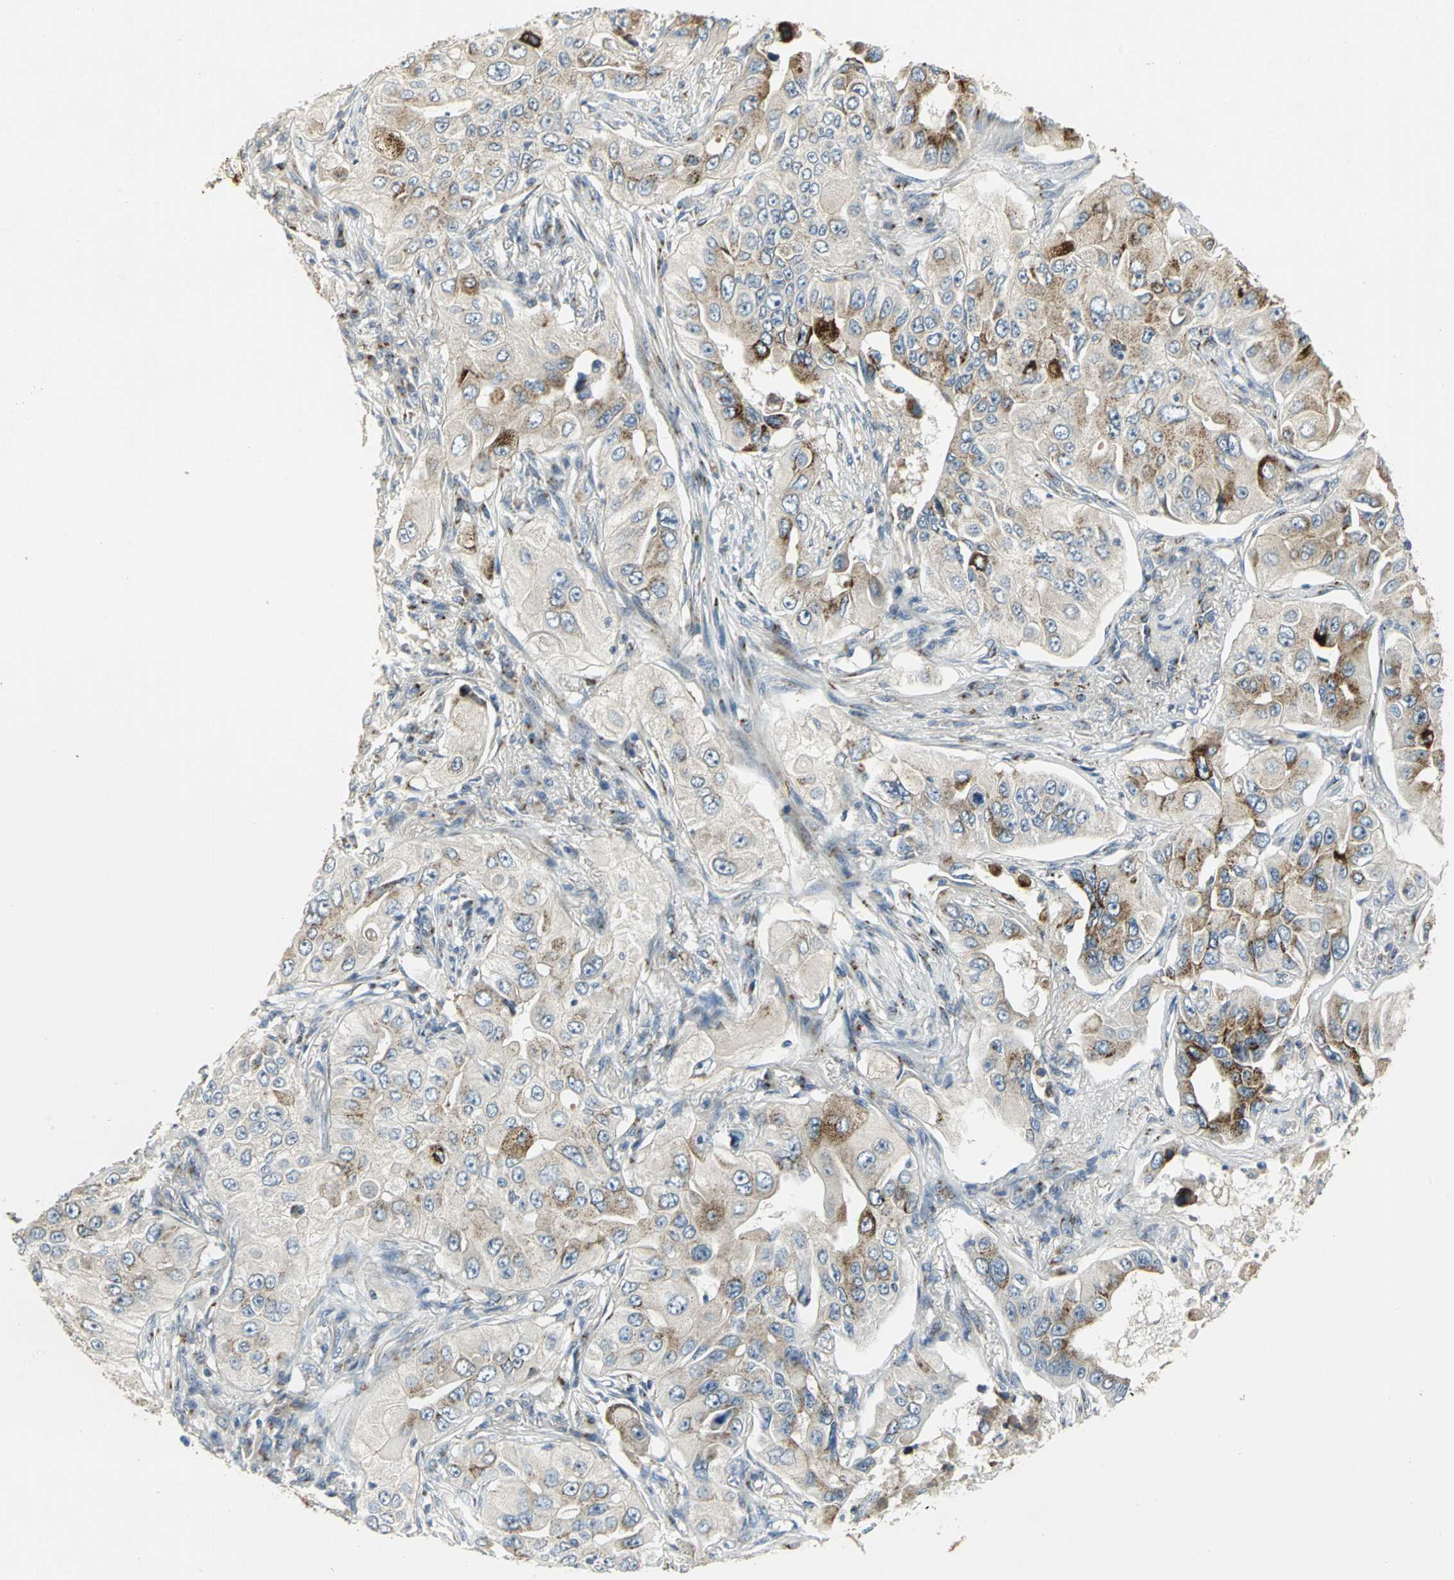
{"staining": {"intensity": "moderate", "quantity": "25%-75%", "location": "cytoplasmic/membranous"}, "tissue": "lung cancer", "cell_type": "Tumor cells", "image_type": "cancer", "snomed": [{"axis": "morphology", "description": "Adenocarcinoma, NOS"}, {"axis": "topography", "description": "Lung"}], "caption": "A high-resolution photomicrograph shows IHC staining of lung adenocarcinoma, which shows moderate cytoplasmic/membranous expression in about 25%-75% of tumor cells. (brown staining indicates protein expression, while blue staining denotes nuclei).", "gene": "TM9SF2", "patient": {"sex": "male", "age": 84}}